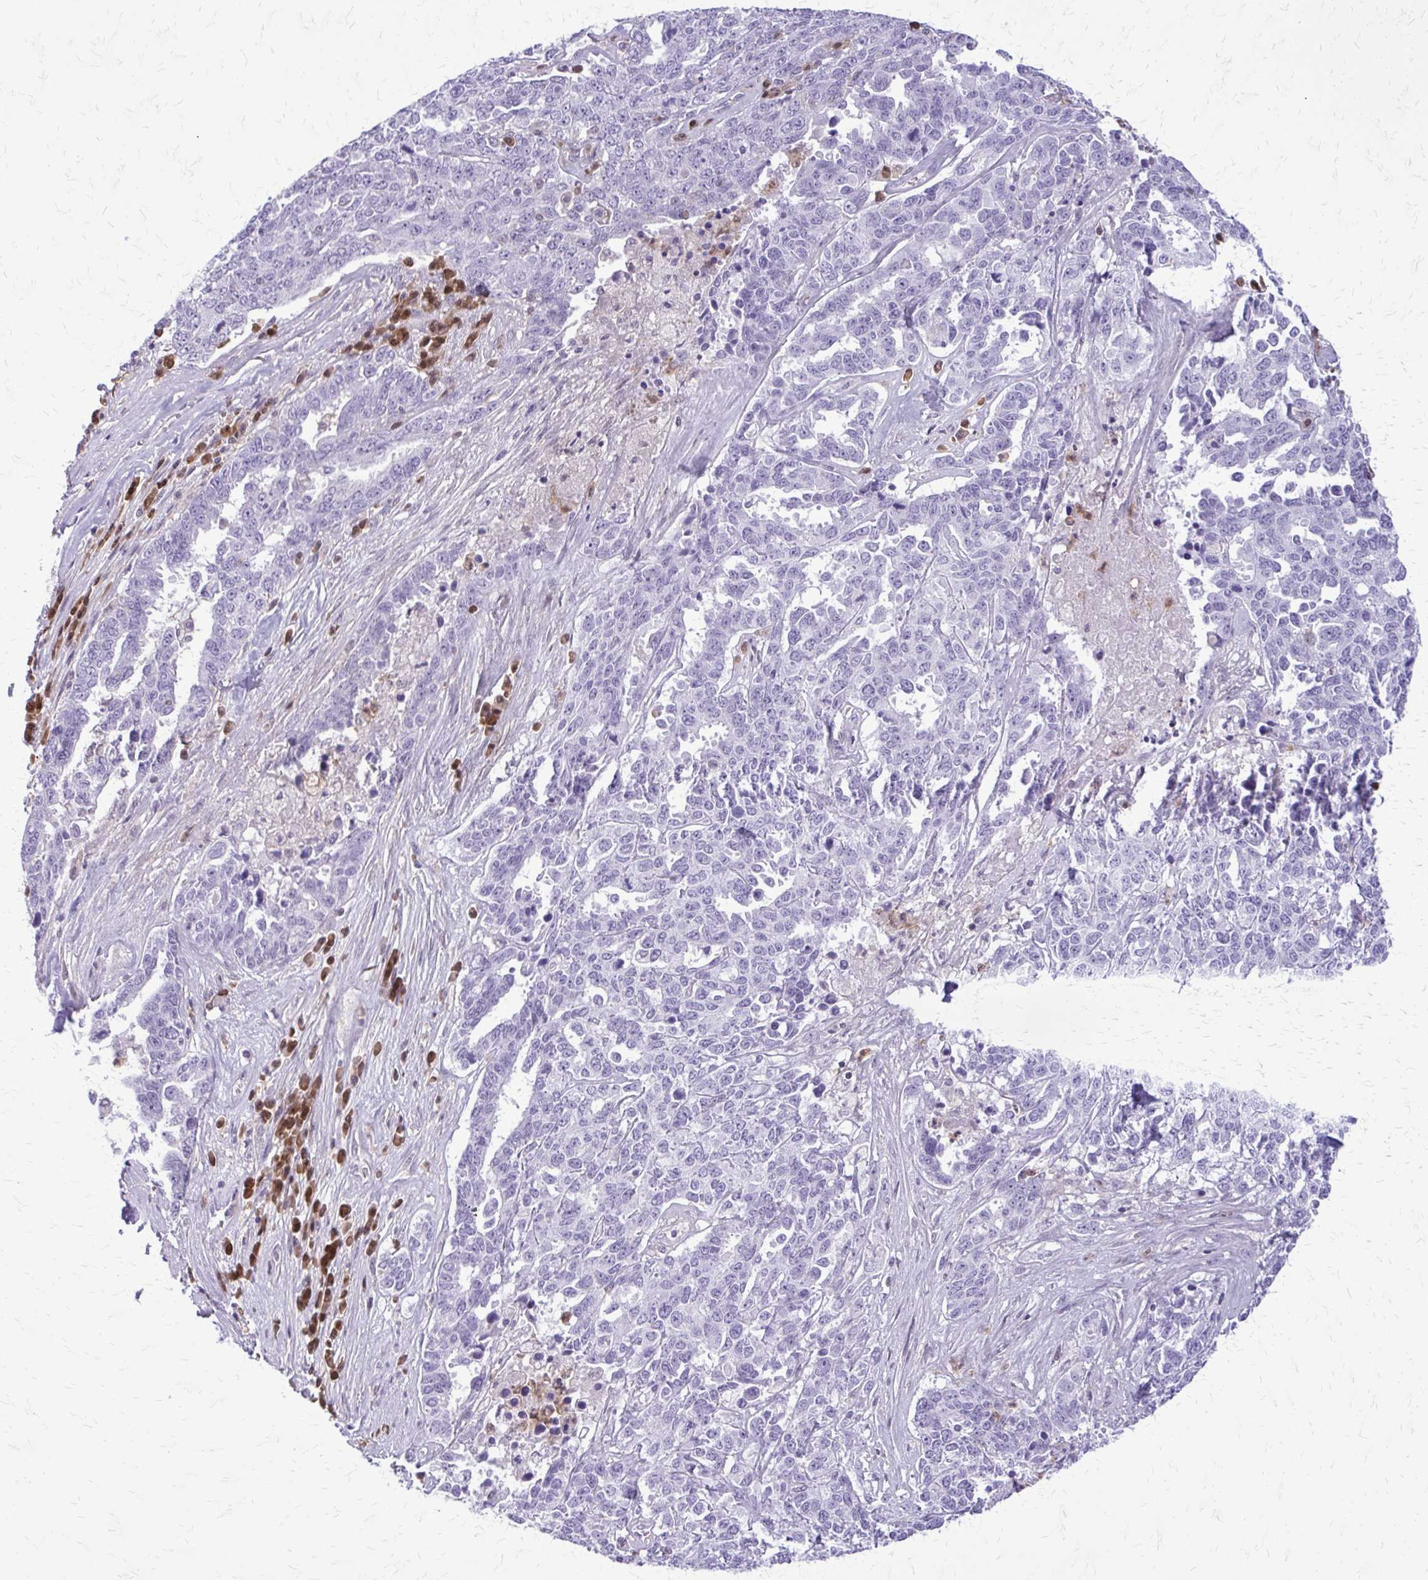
{"staining": {"intensity": "negative", "quantity": "none", "location": "none"}, "tissue": "ovarian cancer", "cell_type": "Tumor cells", "image_type": "cancer", "snomed": [{"axis": "morphology", "description": "Carcinoma, endometroid"}, {"axis": "topography", "description": "Ovary"}], "caption": "Tumor cells show no significant protein staining in endometroid carcinoma (ovarian).", "gene": "GLRX", "patient": {"sex": "female", "age": 62}}